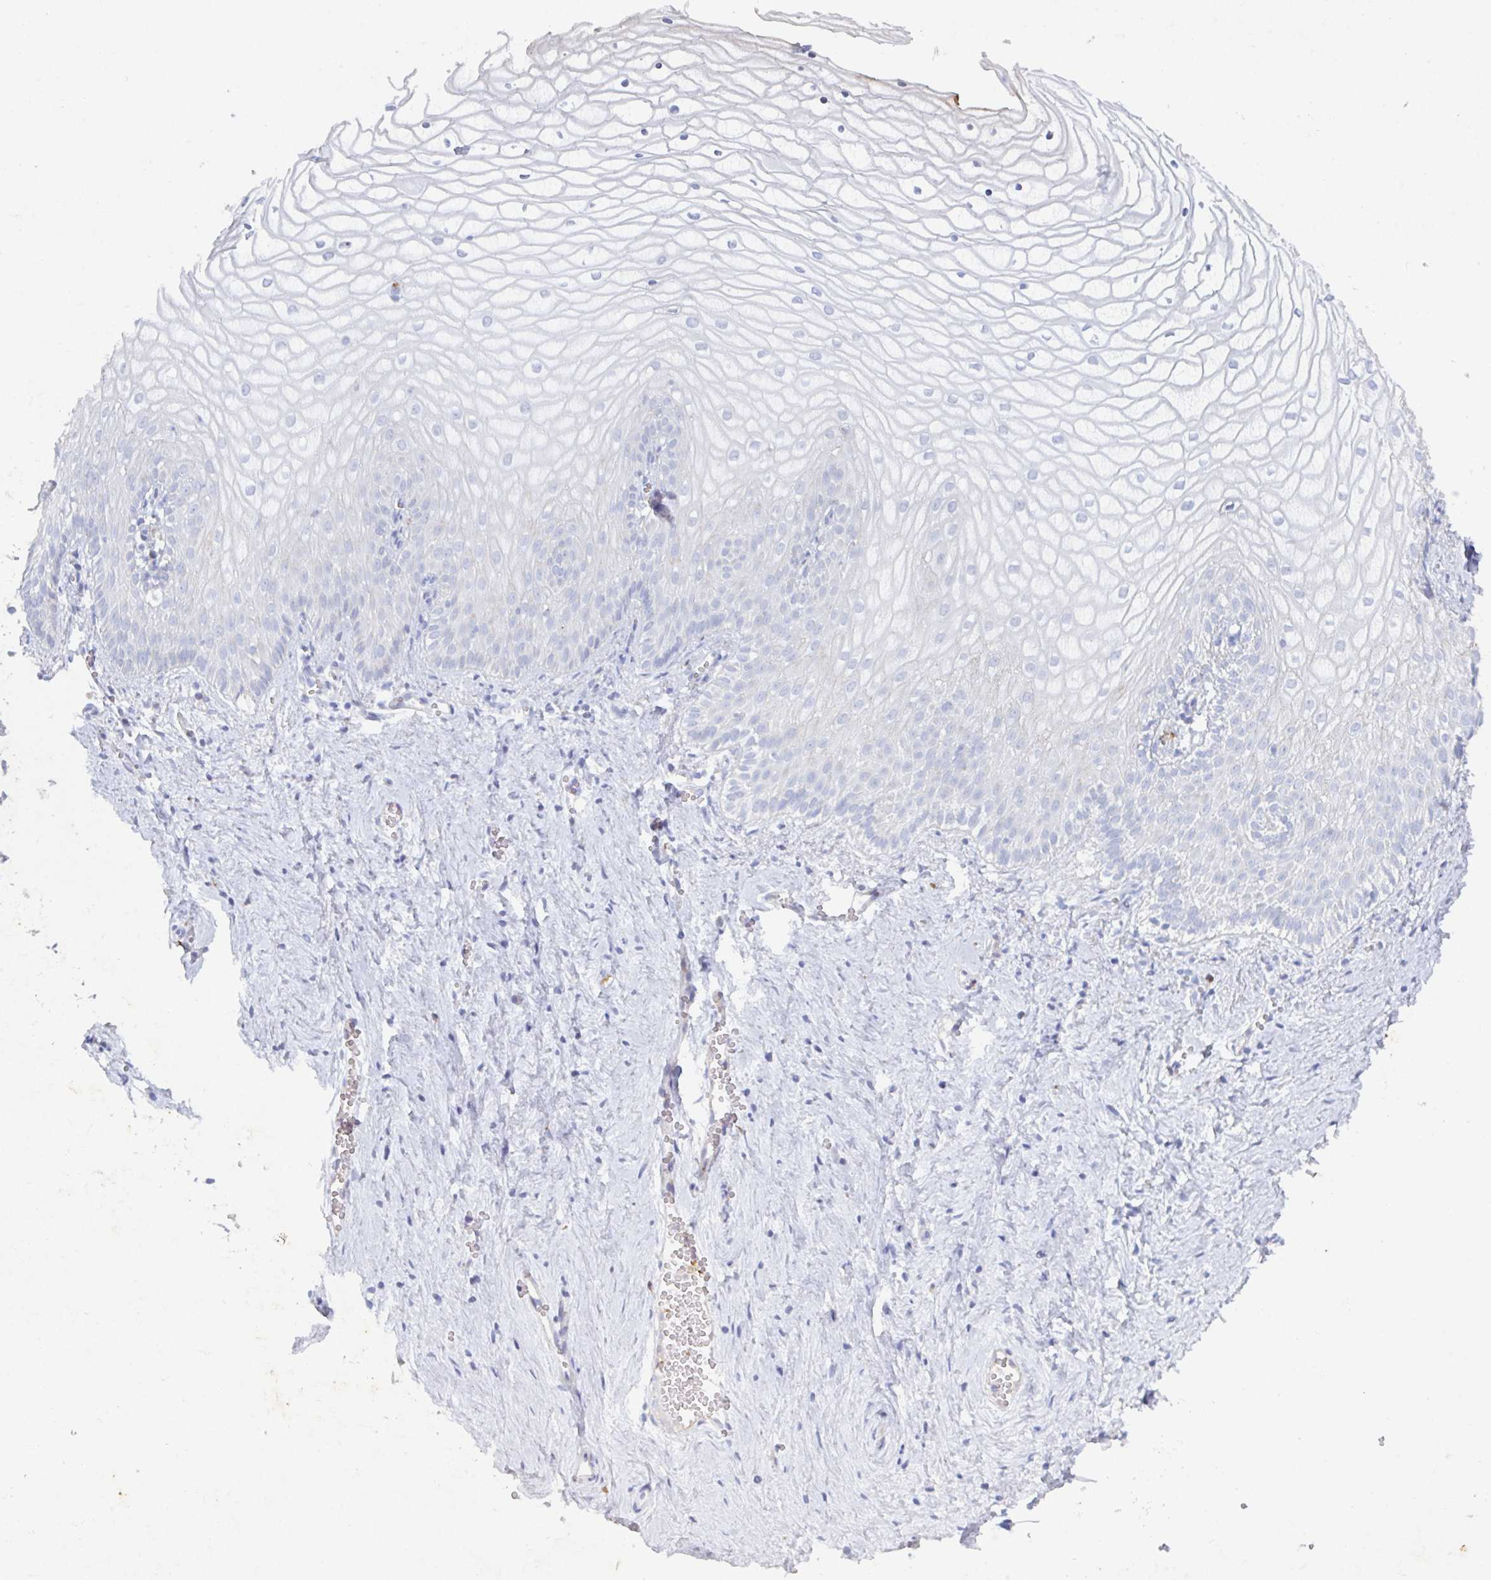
{"staining": {"intensity": "negative", "quantity": "none", "location": "none"}, "tissue": "vagina", "cell_type": "Squamous epithelial cells", "image_type": "normal", "snomed": [{"axis": "morphology", "description": "Normal tissue, NOS"}, {"axis": "topography", "description": "Vagina"}], "caption": "Vagina stained for a protein using immunohistochemistry (IHC) displays no staining squamous epithelial cells.", "gene": "MANBA", "patient": {"sex": "female", "age": 56}}